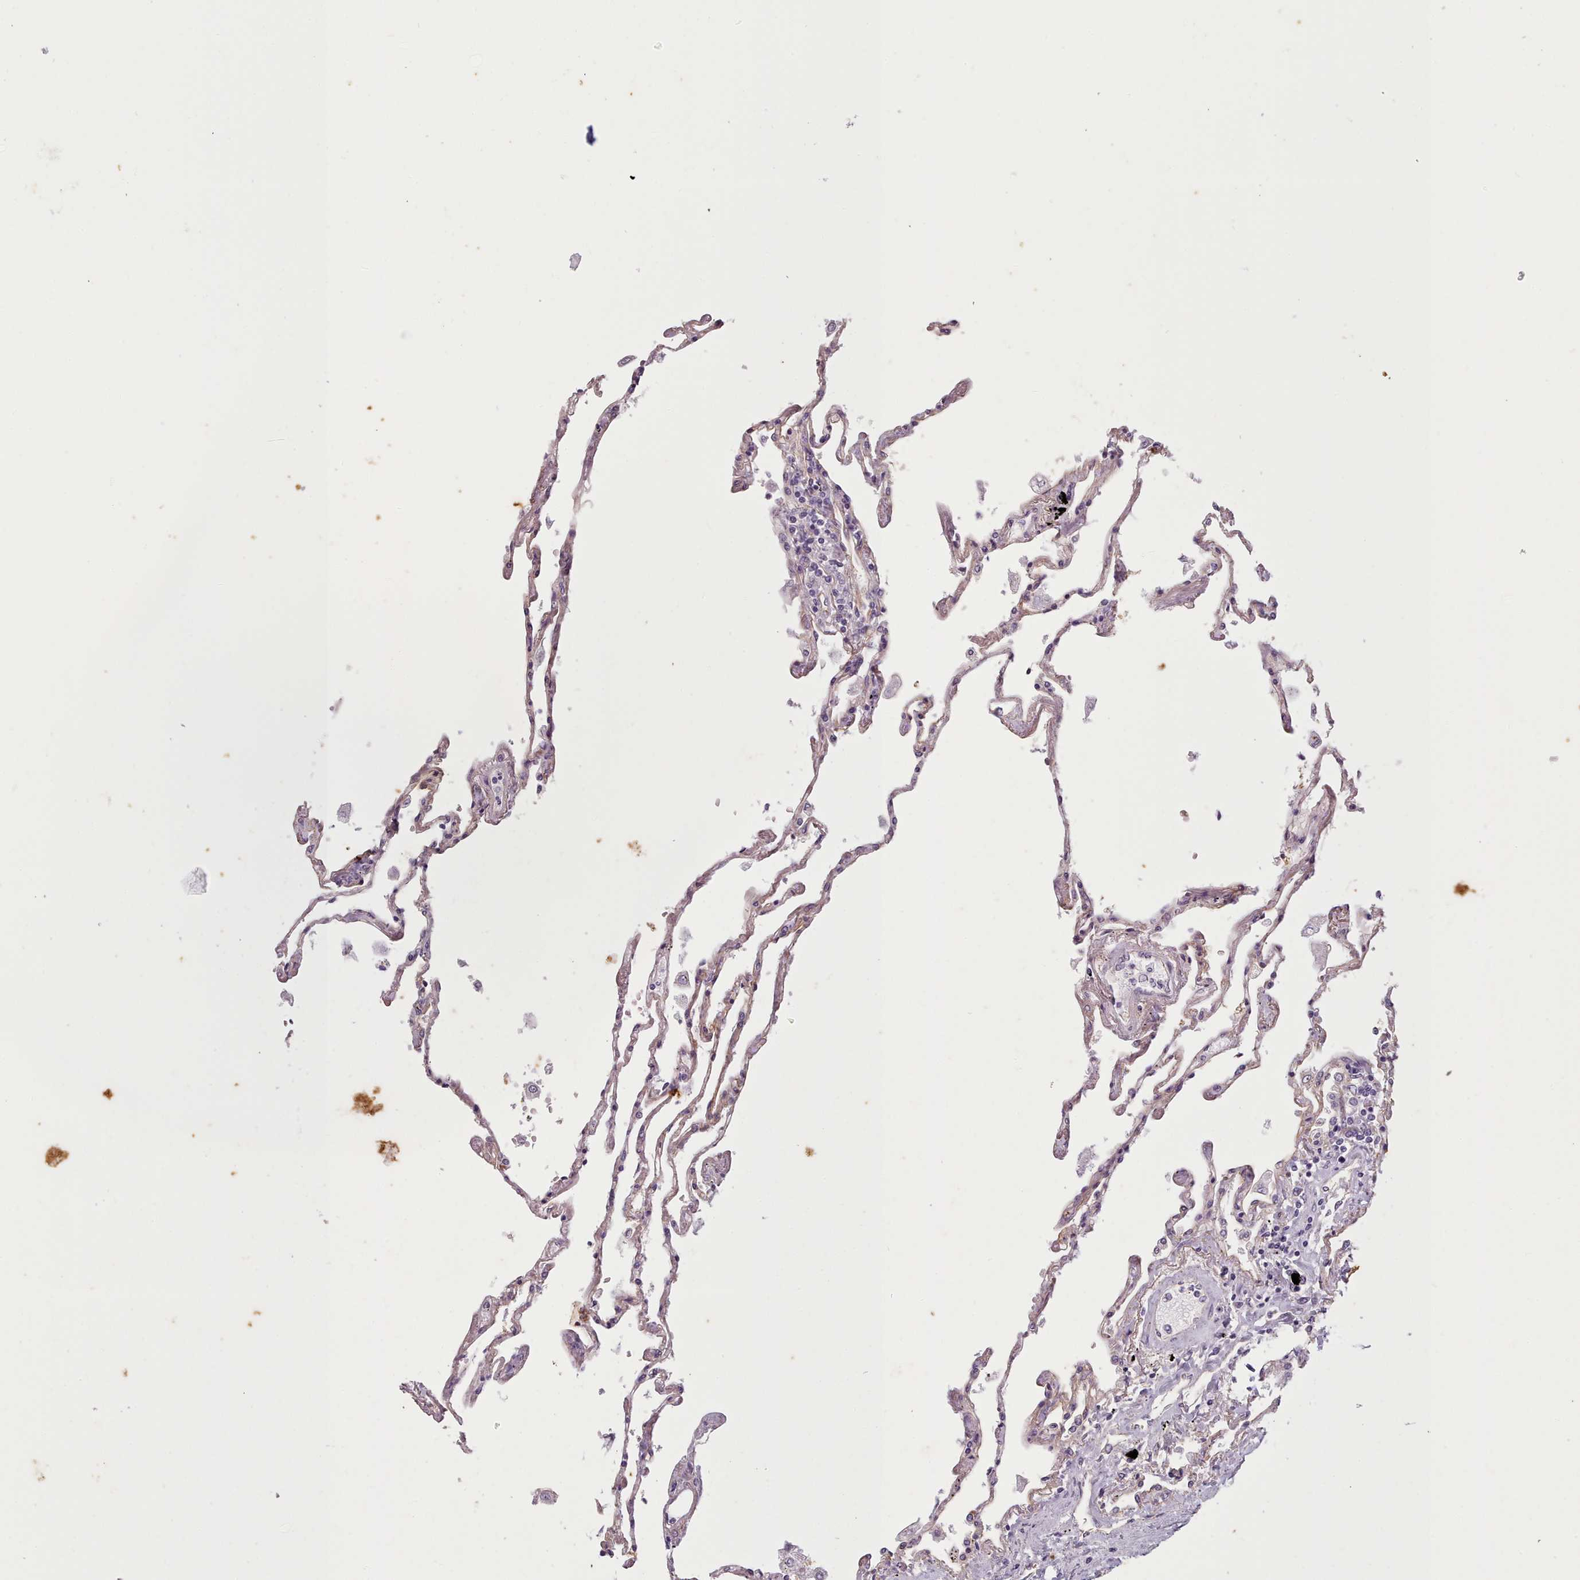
{"staining": {"intensity": "weak", "quantity": "<25%", "location": "cytoplasmic/membranous"}, "tissue": "lung", "cell_type": "Alveolar cells", "image_type": "normal", "snomed": [{"axis": "morphology", "description": "Normal tissue, NOS"}, {"axis": "topography", "description": "Lung"}], "caption": "This histopathology image is of benign lung stained with IHC to label a protein in brown with the nuclei are counter-stained blue. There is no staining in alveolar cells.", "gene": "PLD4", "patient": {"sex": "female", "age": 67}}